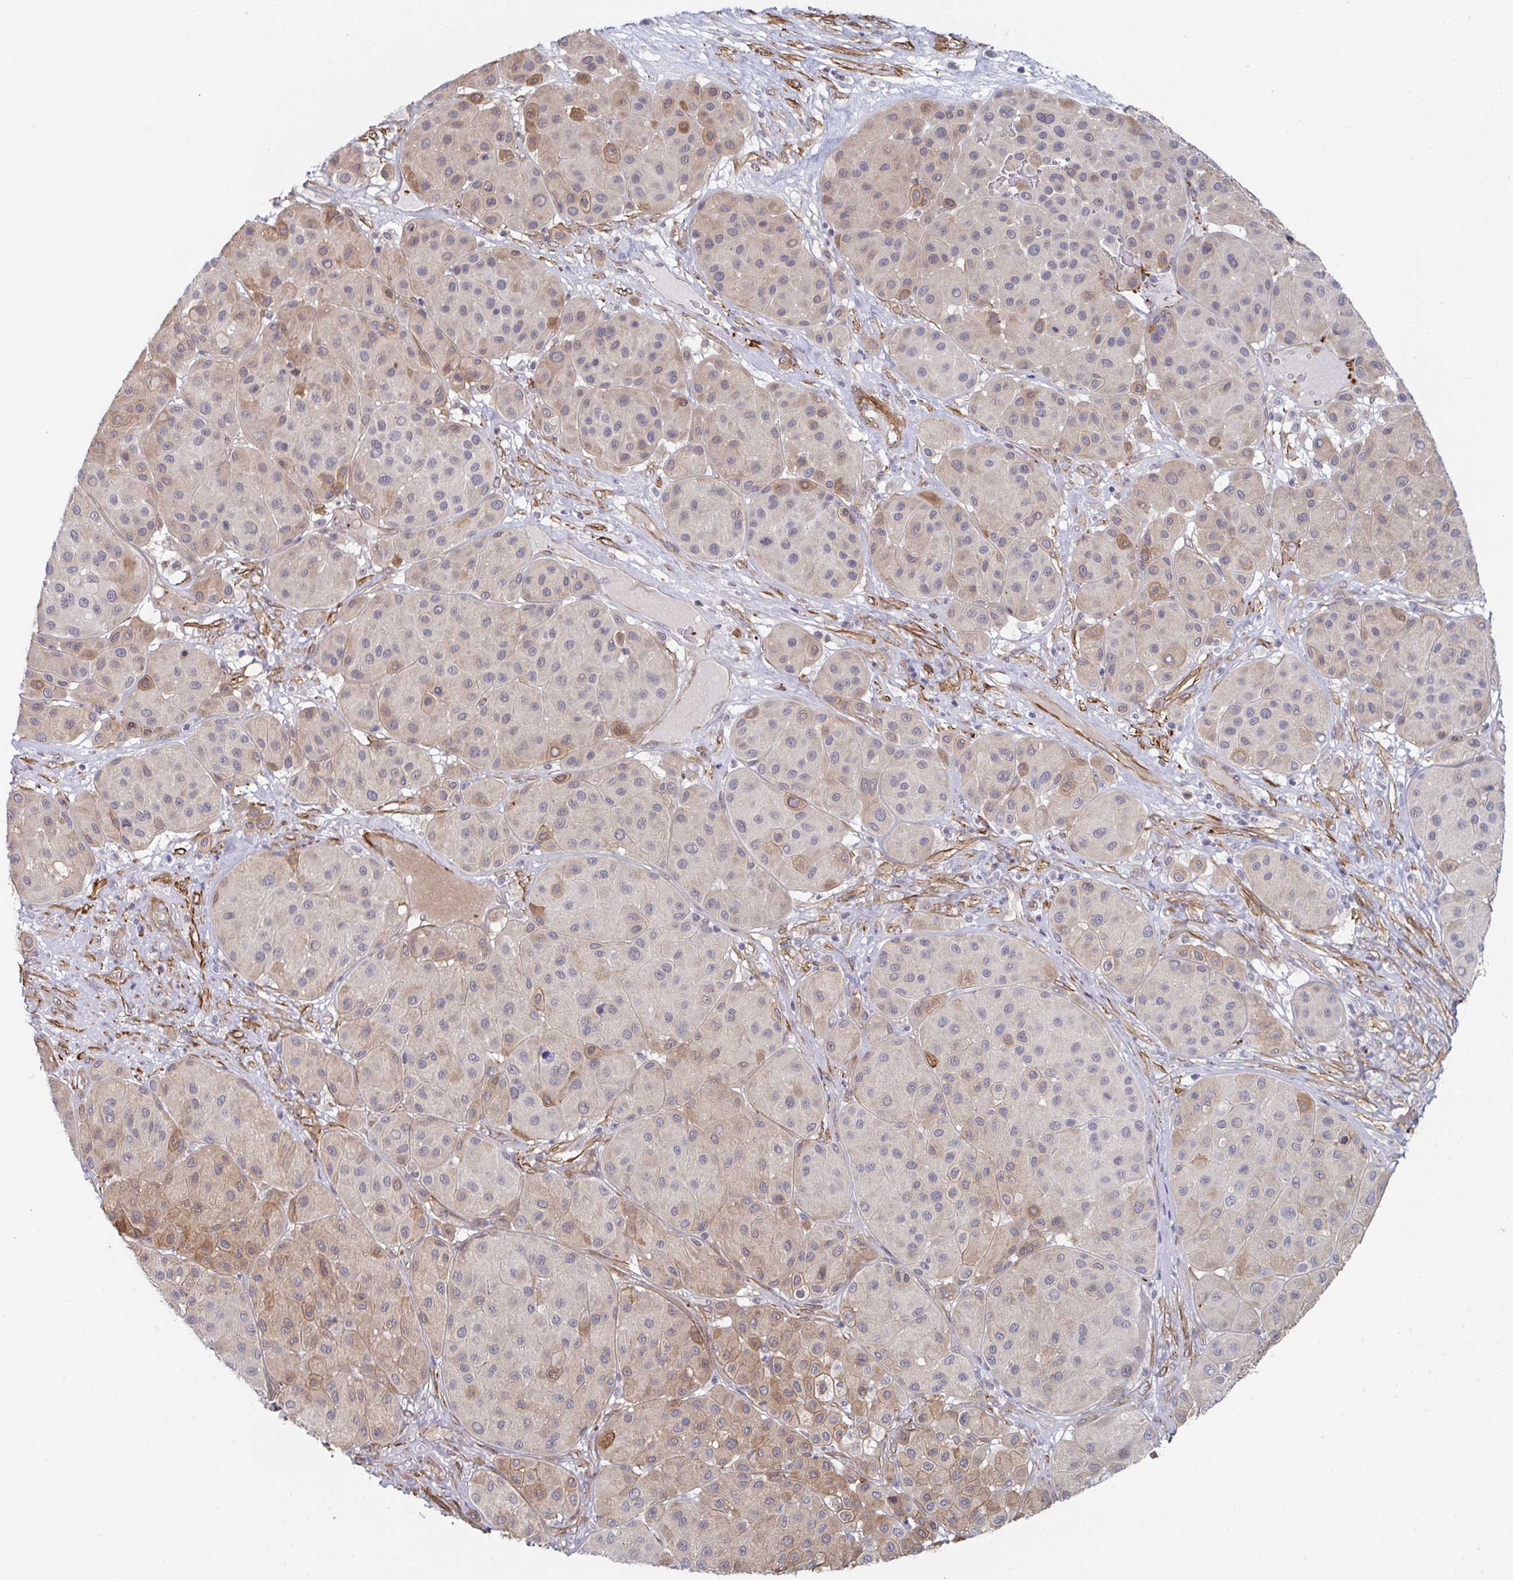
{"staining": {"intensity": "weak", "quantity": "25%-75%", "location": "cytoplasmic/membranous"}, "tissue": "melanoma", "cell_type": "Tumor cells", "image_type": "cancer", "snomed": [{"axis": "morphology", "description": "Malignant melanoma, Metastatic site"}, {"axis": "topography", "description": "Smooth muscle"}], "caption": "A high-resolution micrograph shows immunohistochemistry (IHC) staining of malignant melanoma (metastatic site), which displays weak cytoplasmic/membranous positivity in approximately 25%-75% of tumor cells.", "gene": "NEURL4", "patient": {"sex": "male", "age": 41}}